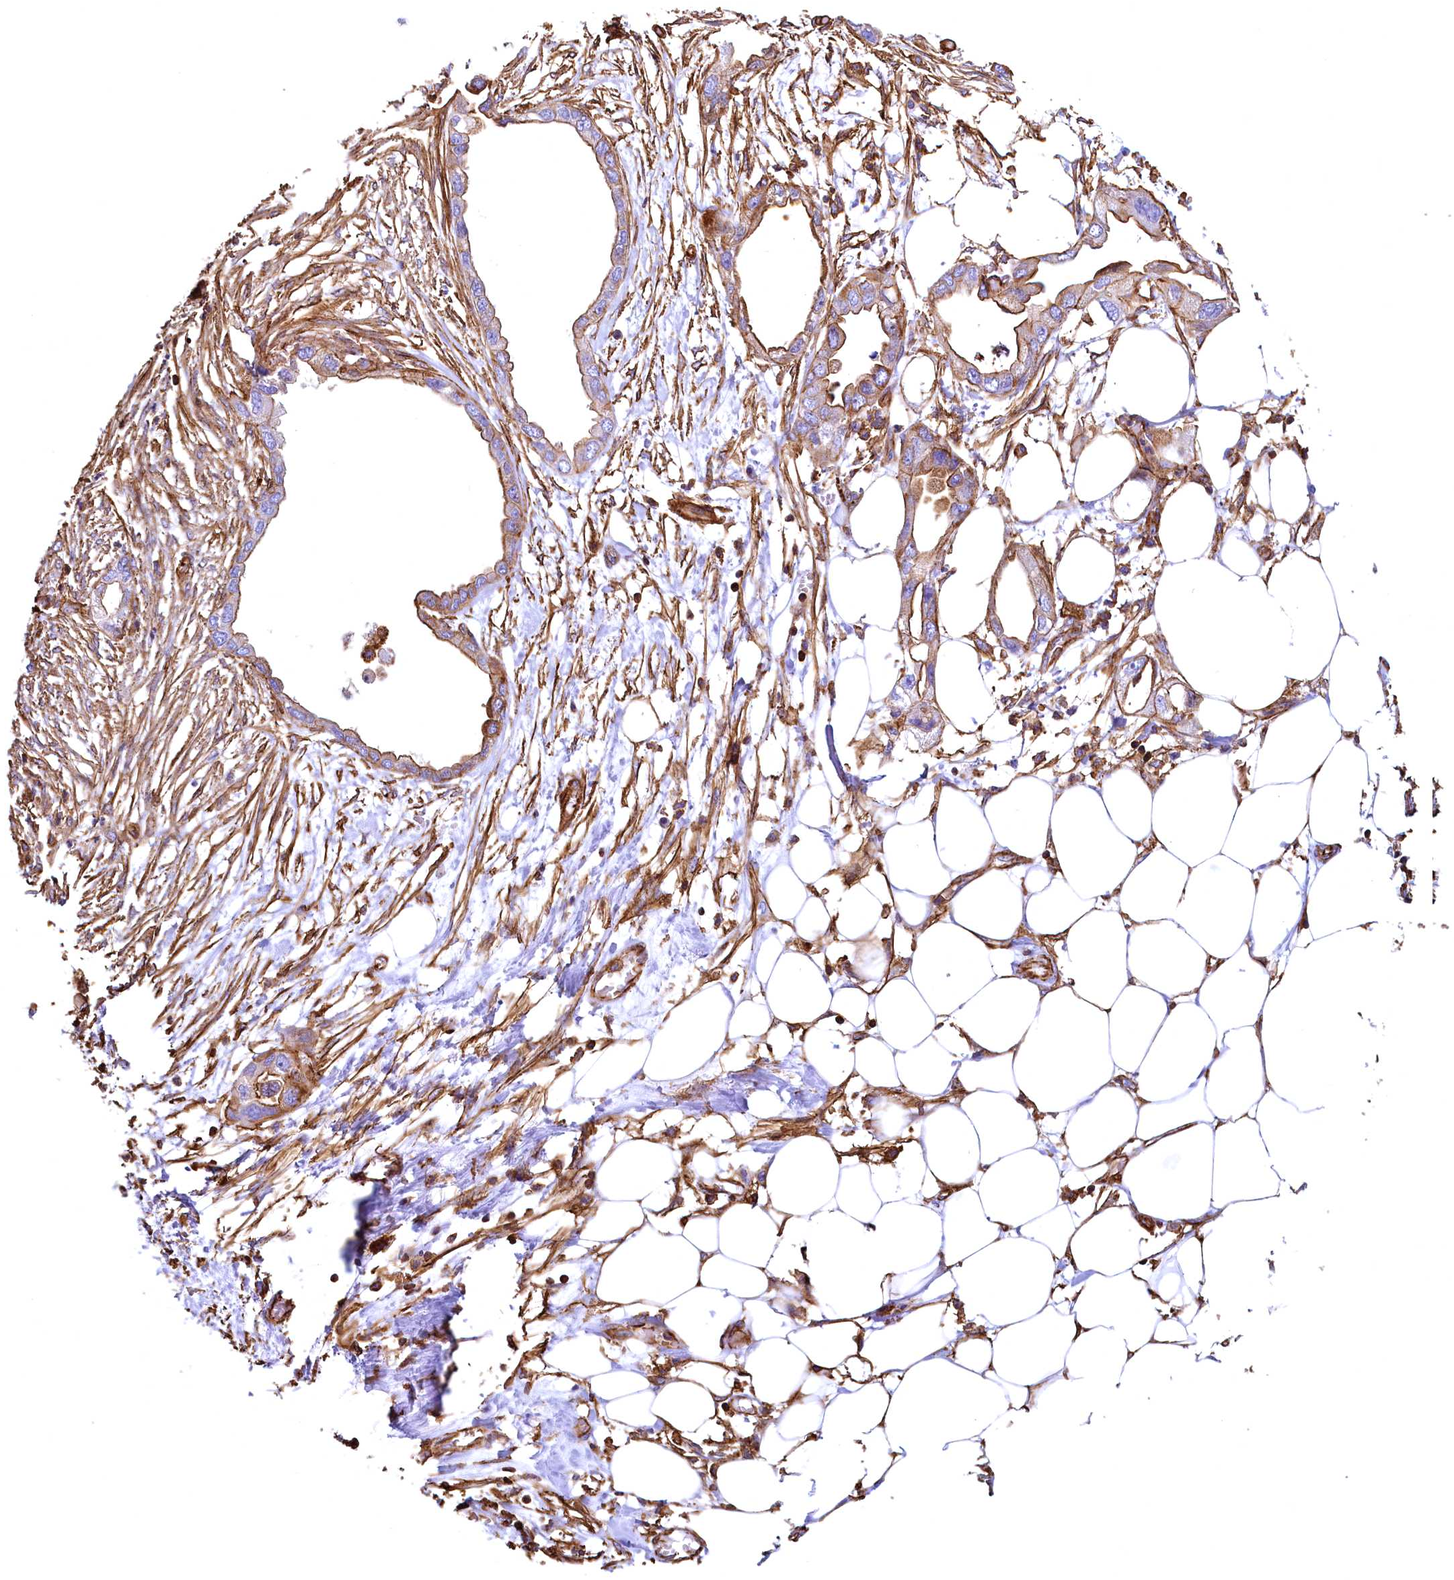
{"staining": {"intensity": "strong", "quantity": "25%-75%", "location": "cytoplasmic/membranous"}, "tissue": "endometrial cancer", "cell_type": "Tumor cells", "image_type": "cancer", "snomed": [{"axis": "morphology", "description": "Adenocarcinoma, NOS"}, {"axis": "morphology", "description": "Adenocarcinoma, metastatic, NOS"}, {"axis": "topography", "description": "Adipose tissue"}, {"axis": "topography", "description": "Endometrium"}], "caption": "A histopathology image showing strong cytoplasmic/membranous positivity in approximately 25%-75% of tumor cells in endometrial cancer, as visualized by brown immunohistochemical staining.", "gene": "THBS1", "patient": {"sex": "female", "age": 67}}